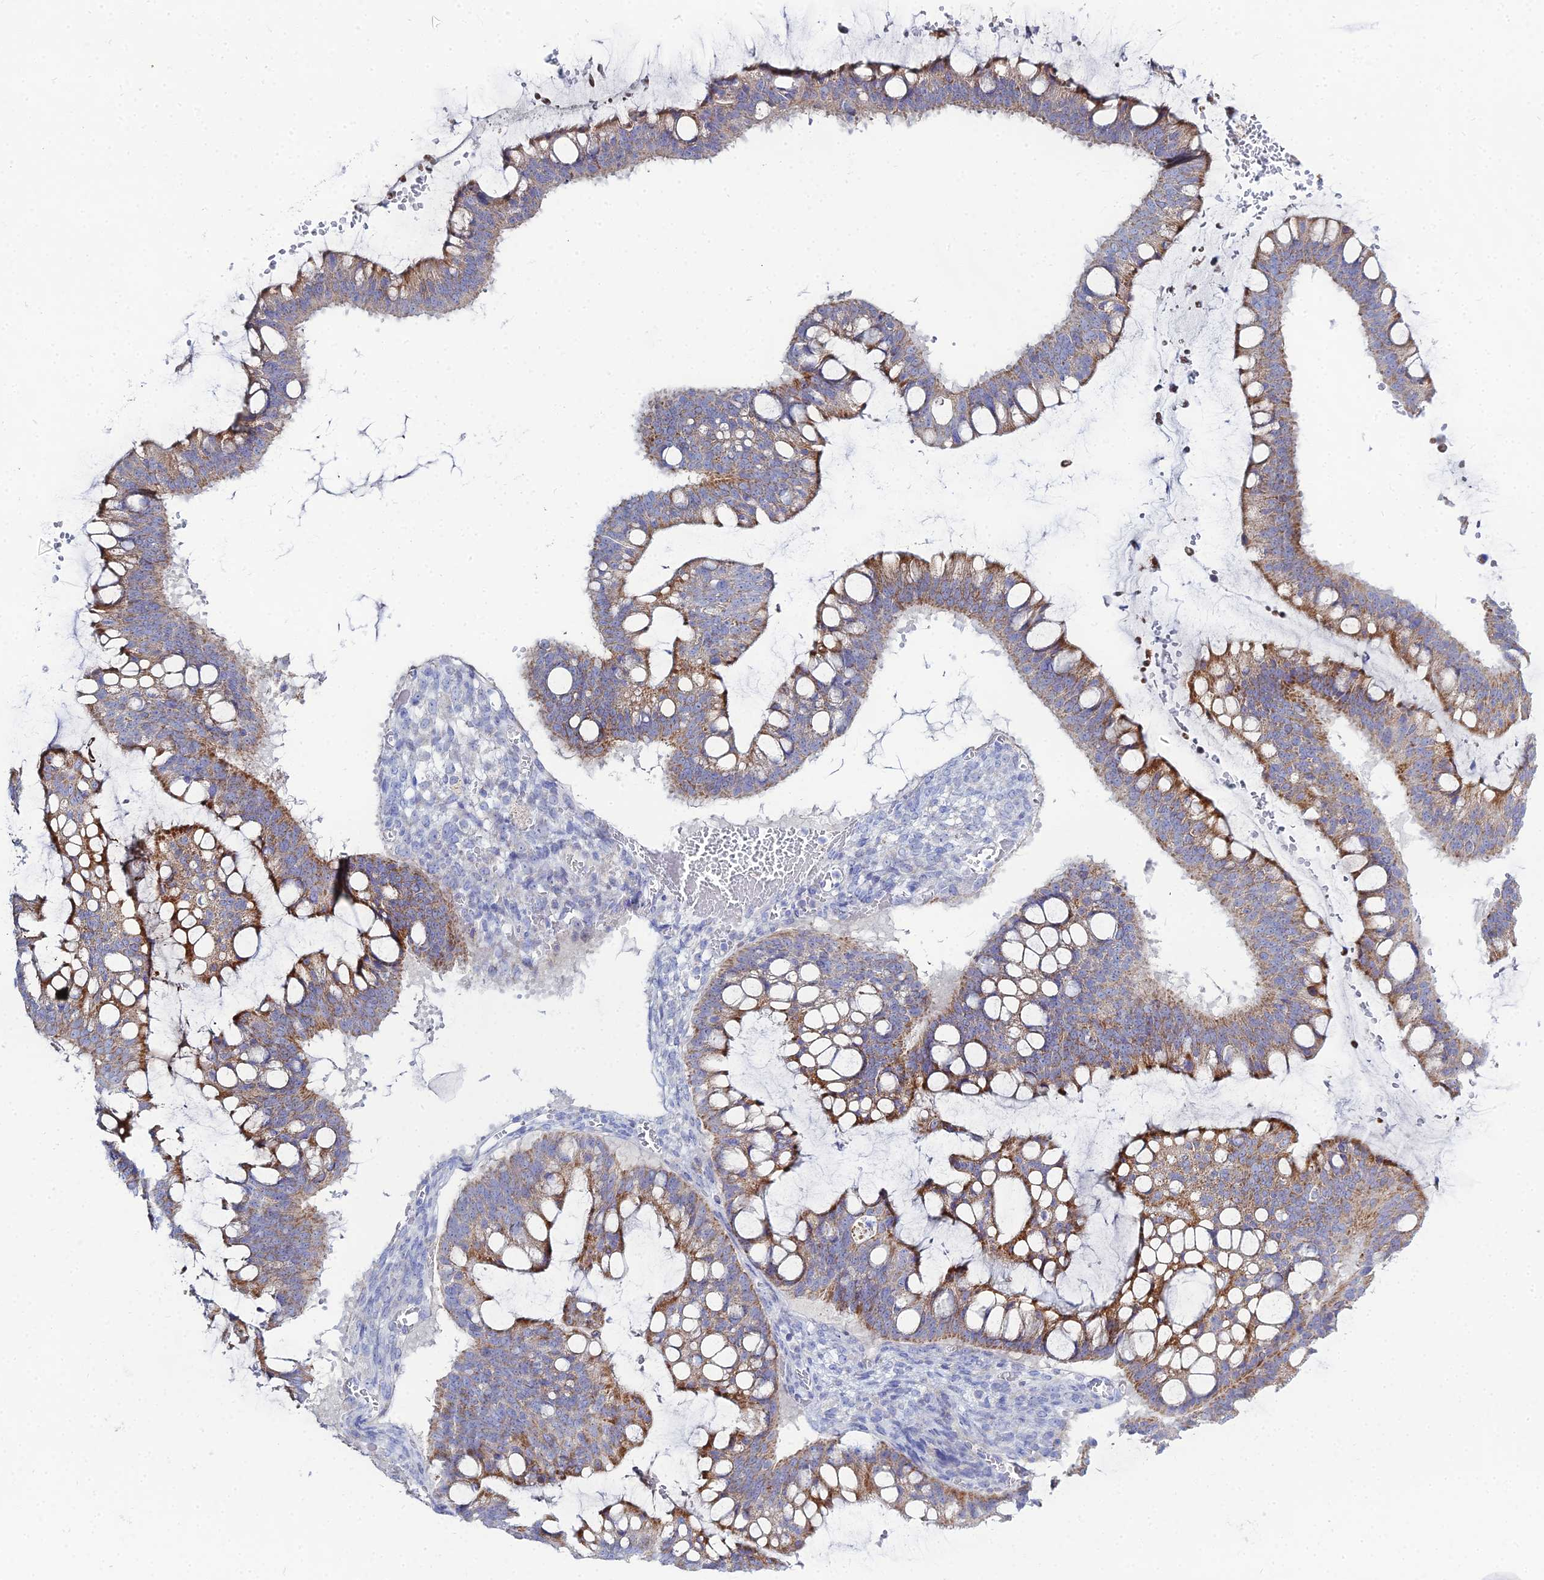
{"staining": {"intensity": "moderate", "quantity": ">75%", "location": "cytoplasmic/membranous"}, "tissue": "ovarian cancer", "cell_type": "Tumor cells", "image_type": "cancer", "snomed": [{"axis": "morphology", "description": "Cystadenocarcinoma, mucinous, NOS"}, {"axis": "topography", "description": "Ovary"}], "caption": "Protein staining by IHC demonstrates moderate cytoplasmic/membranous staining in about >75% of tumor cells in mucinous cystadenocarcinoma (ovarian).", "gene": "DHX34", "patient": {"sex": "female", "age": 73}}